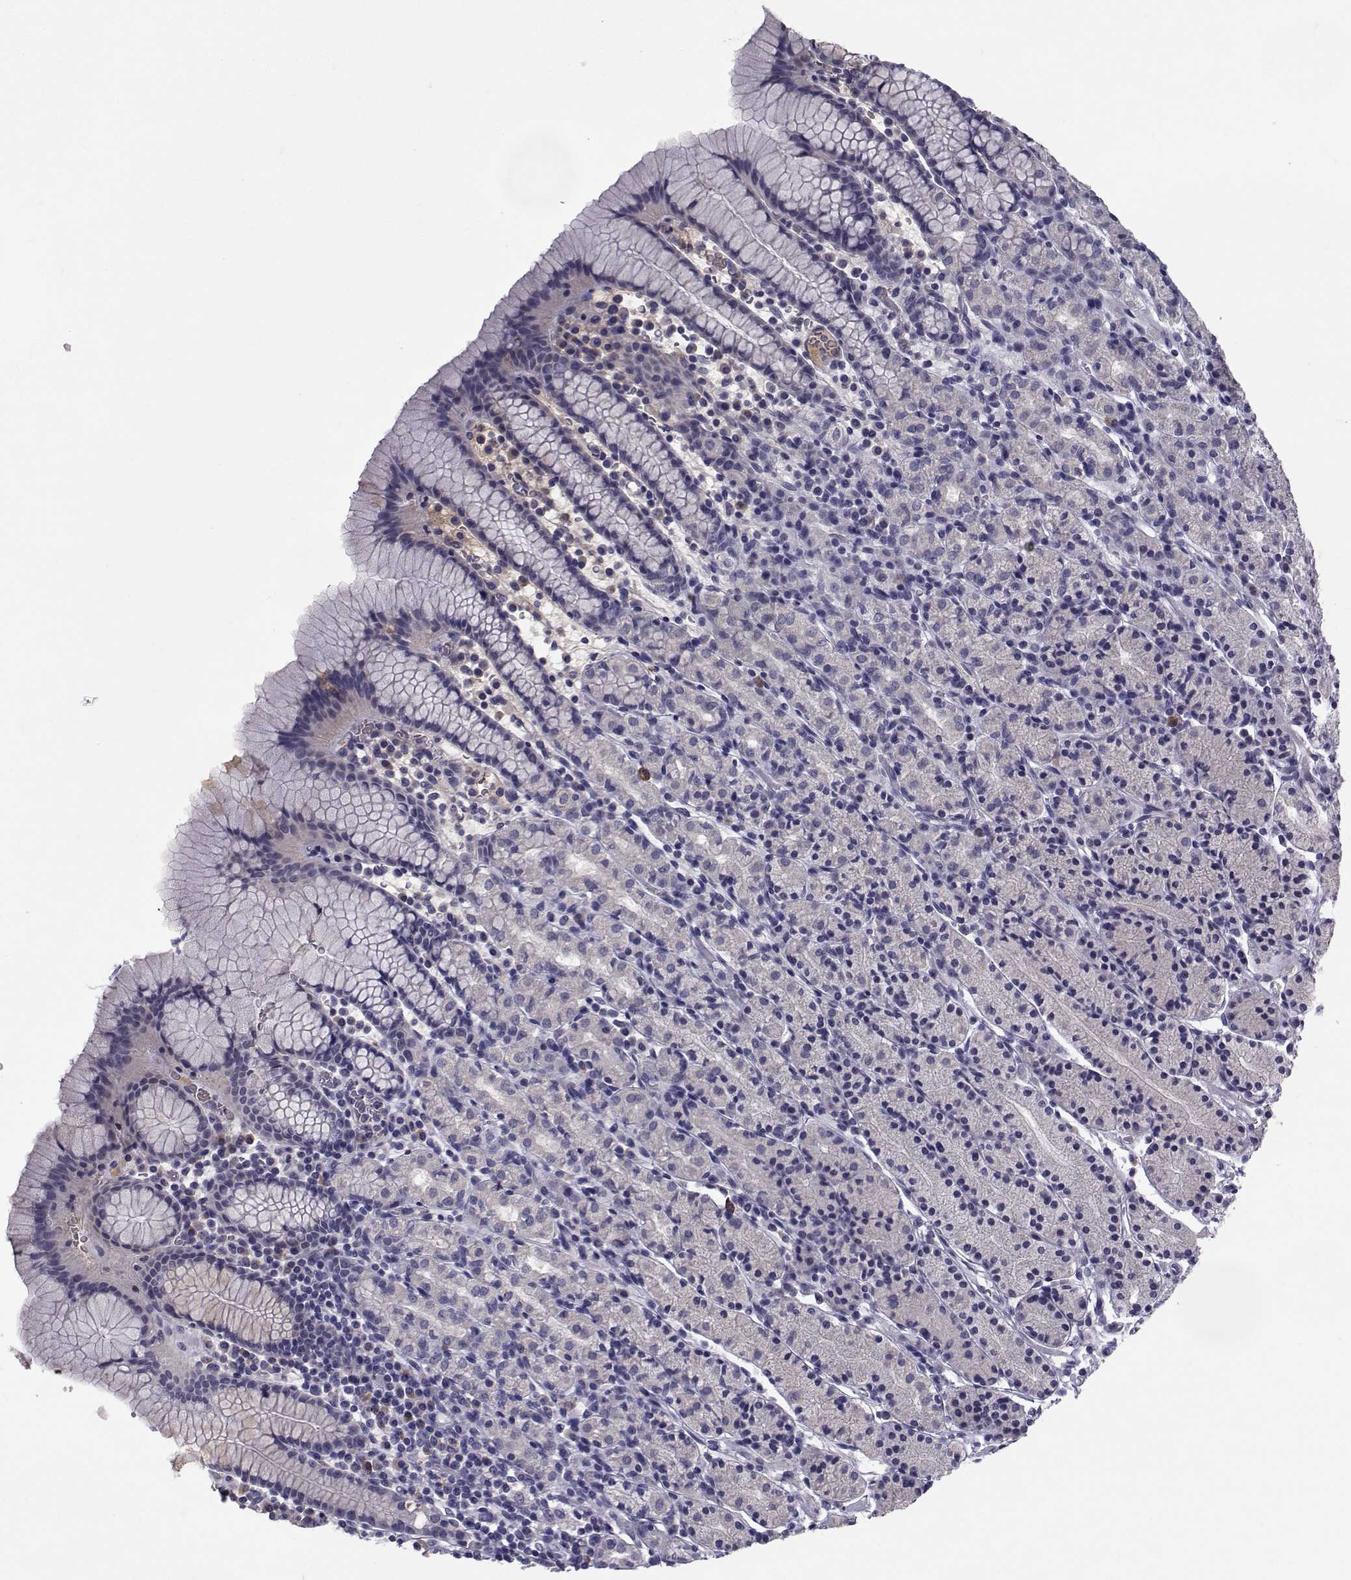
{"staining": {"intensity": "negative", "quantity": "none", "location": "none"}, "tissue": "stomach", "cell_type": "Glandular cells", "image_type": "normal", "snomed": [{"axis": "morphology", "description": "Normal tissue, NOS"}, {"axis": "topography", "description": "Stomach, upper"}, {"axis": "topography", "description": "Stomach"}], "caption": "High magnification brightfield microscopy of unremarkable stomach stained with DAB (brown) and counterstained with hematoxylin (blue): glandular cells show no significant positivity. Nuclei are stained in blue.", "gene": "TNFRSF11B", "patient": {"sex": "male", "age": 62}}